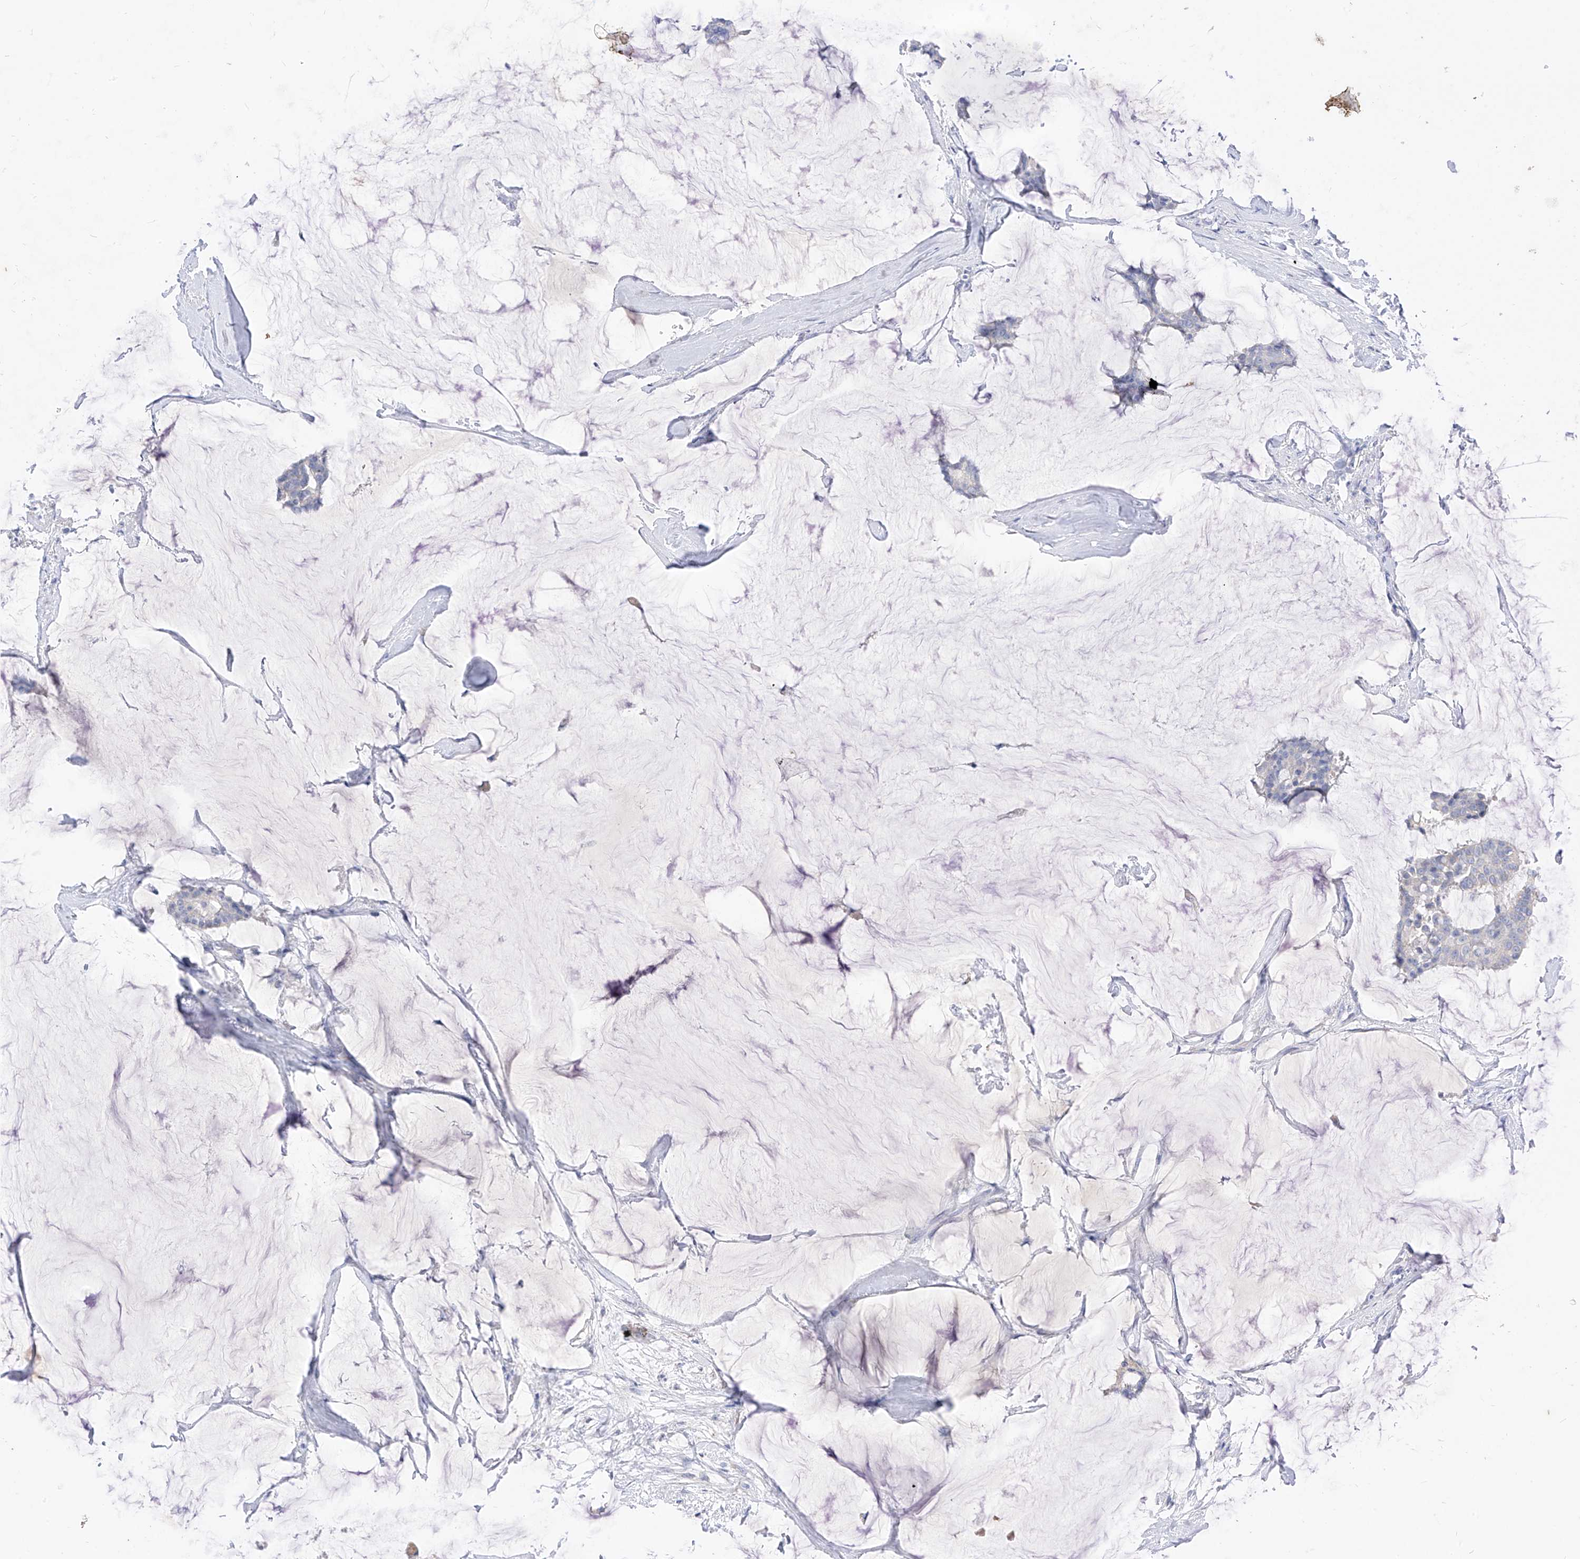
{"staining": {"intensity": "negative", "quantity": "none", "location": "none"}, "tissue": "breast cancer", "cell_type": "Tumor cells", "image_type": "cancer", "snomed": [{"axis": "morphology", "description": "Duct carcinoma"}, {"axis": "topography", "description": "Breast"}], "caption": "This image is of breast infiltrating ductal carcinoma stained with immunohistochemistry (IHC) to label a protein in brown with the nuclei are counter-stained blue. There is no expression in tumor cells. (DAB (3,3'-diaminobenzidine) IHC visualized using brightfield microscopy, high magnification).", "gene": "RASA2", "patient": {"sex": "female", "age": 93}}